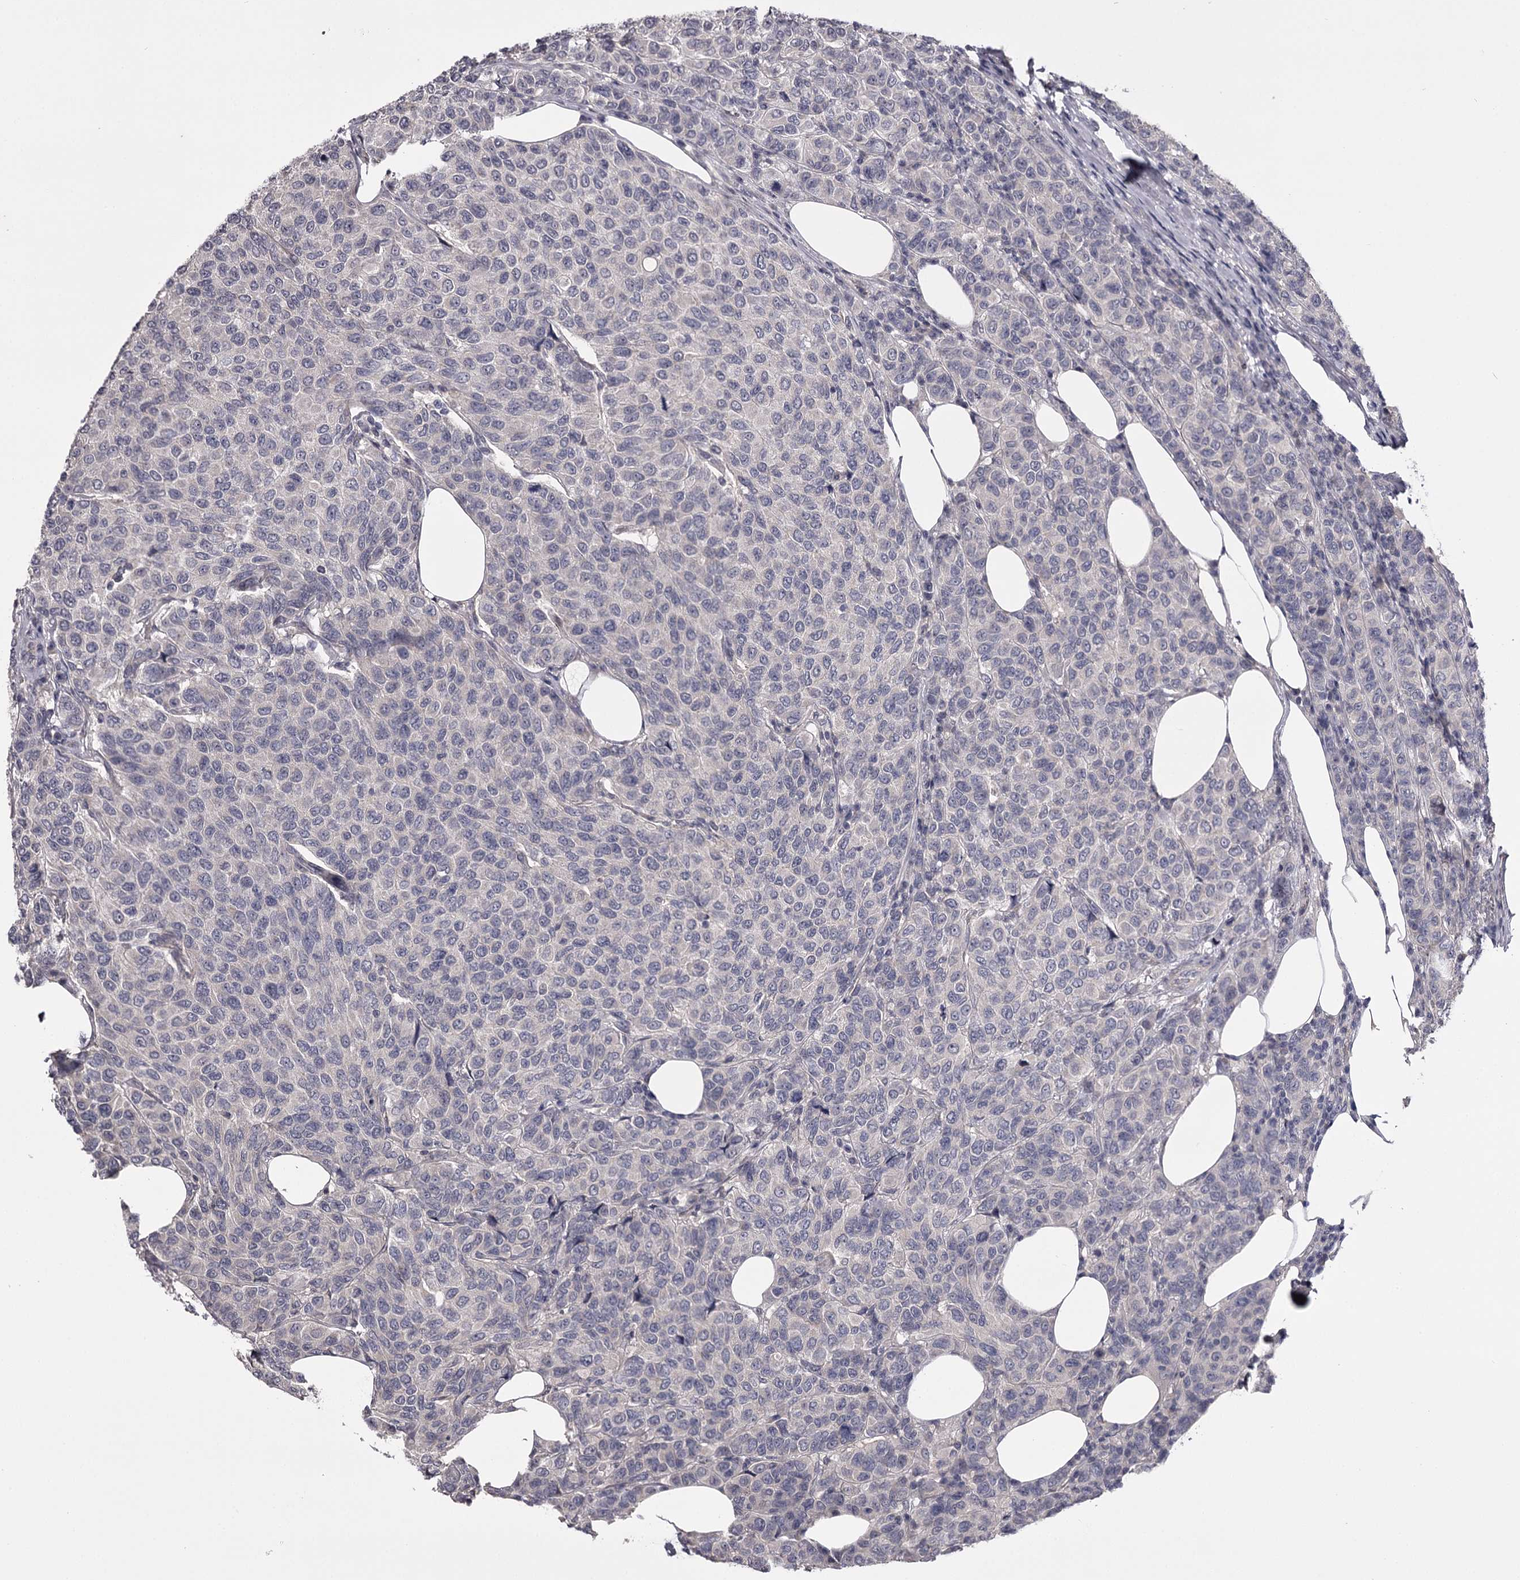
{"staining": {"intensity": "negative", "quantity": "none", "location": "none"}, "tissue": "breast cancer", "cell_type": "Tumor cells", "image_type": "cancer", "snomed": [{"axis": "morphology", "description": "Duct carcinoma"}, {"axis": "topography", "description": "Breast"}], "caption": "An IHC image of breast cancer (infiltrating ductal carcinoma) is shown. There is no staining in tumor cells of breast cancer (infiltrating ductal carcinoma). (DAB immunohistochemistry (IHC) visualized using brightfield microscopy, high magnification).", "gene": "PRM2", "patient": {"sex": "female", "age": 55}}